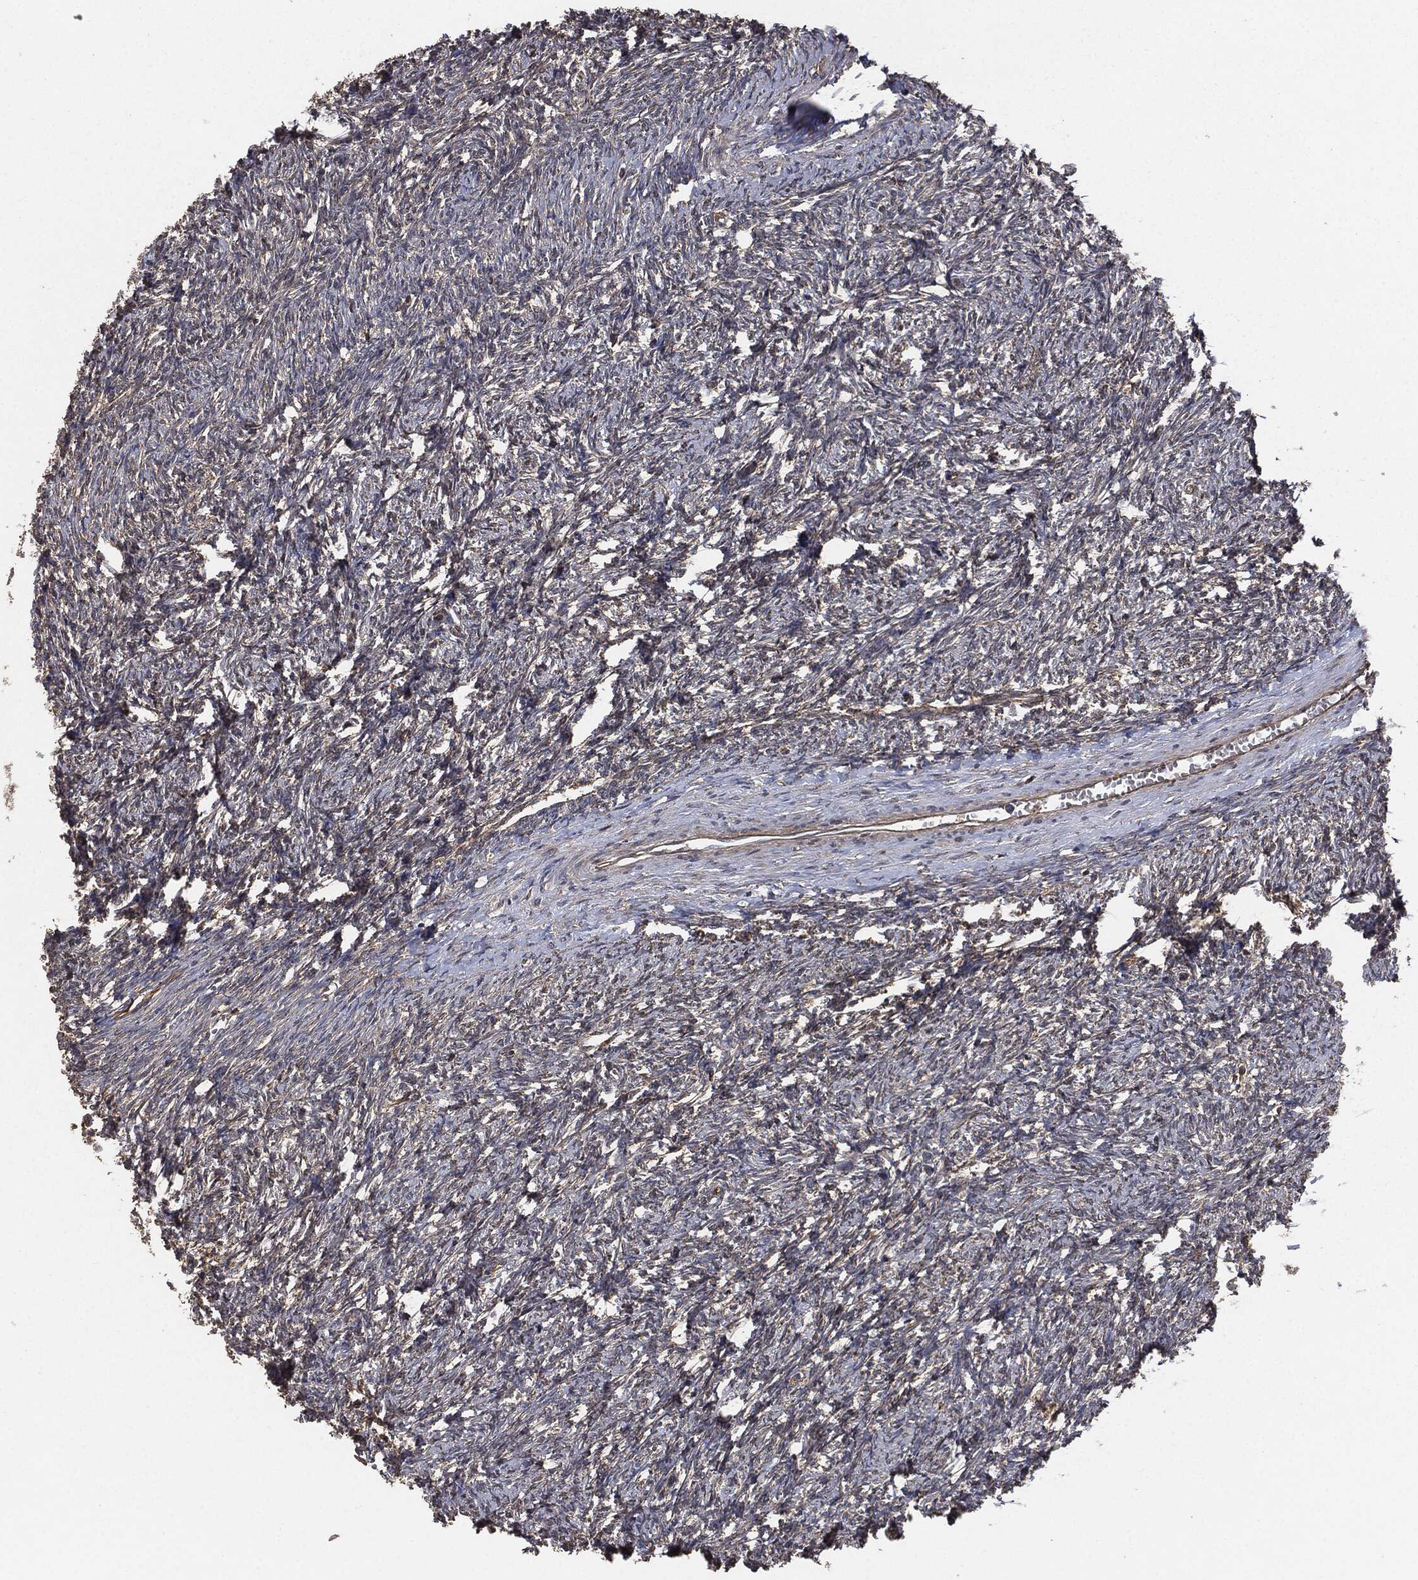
{"staining": {"intensity": "moderate", "quantity": "25%-75%", "location": "cytoplasmic/membranous"}, "tissue": "ovary", "cell_type": "Follicle cells", "image_type": "normal", "snomed": [{"axis": "morphology", "description": "Normal tissue, NOS"}, {"axis": "topography", "description": "Fallopian tube"}, {"axis": "topography", "description": "Ovary"}], "caption": "Immunohistochemistry (IHC) of unremarkable human ovary reveals medium levels of moderate cytoplasmic/membranous positivity in approximately 25%-75% of follicle cells.", "gene": "ERBIN", "patient": {"sex": "female", "age": 33}}